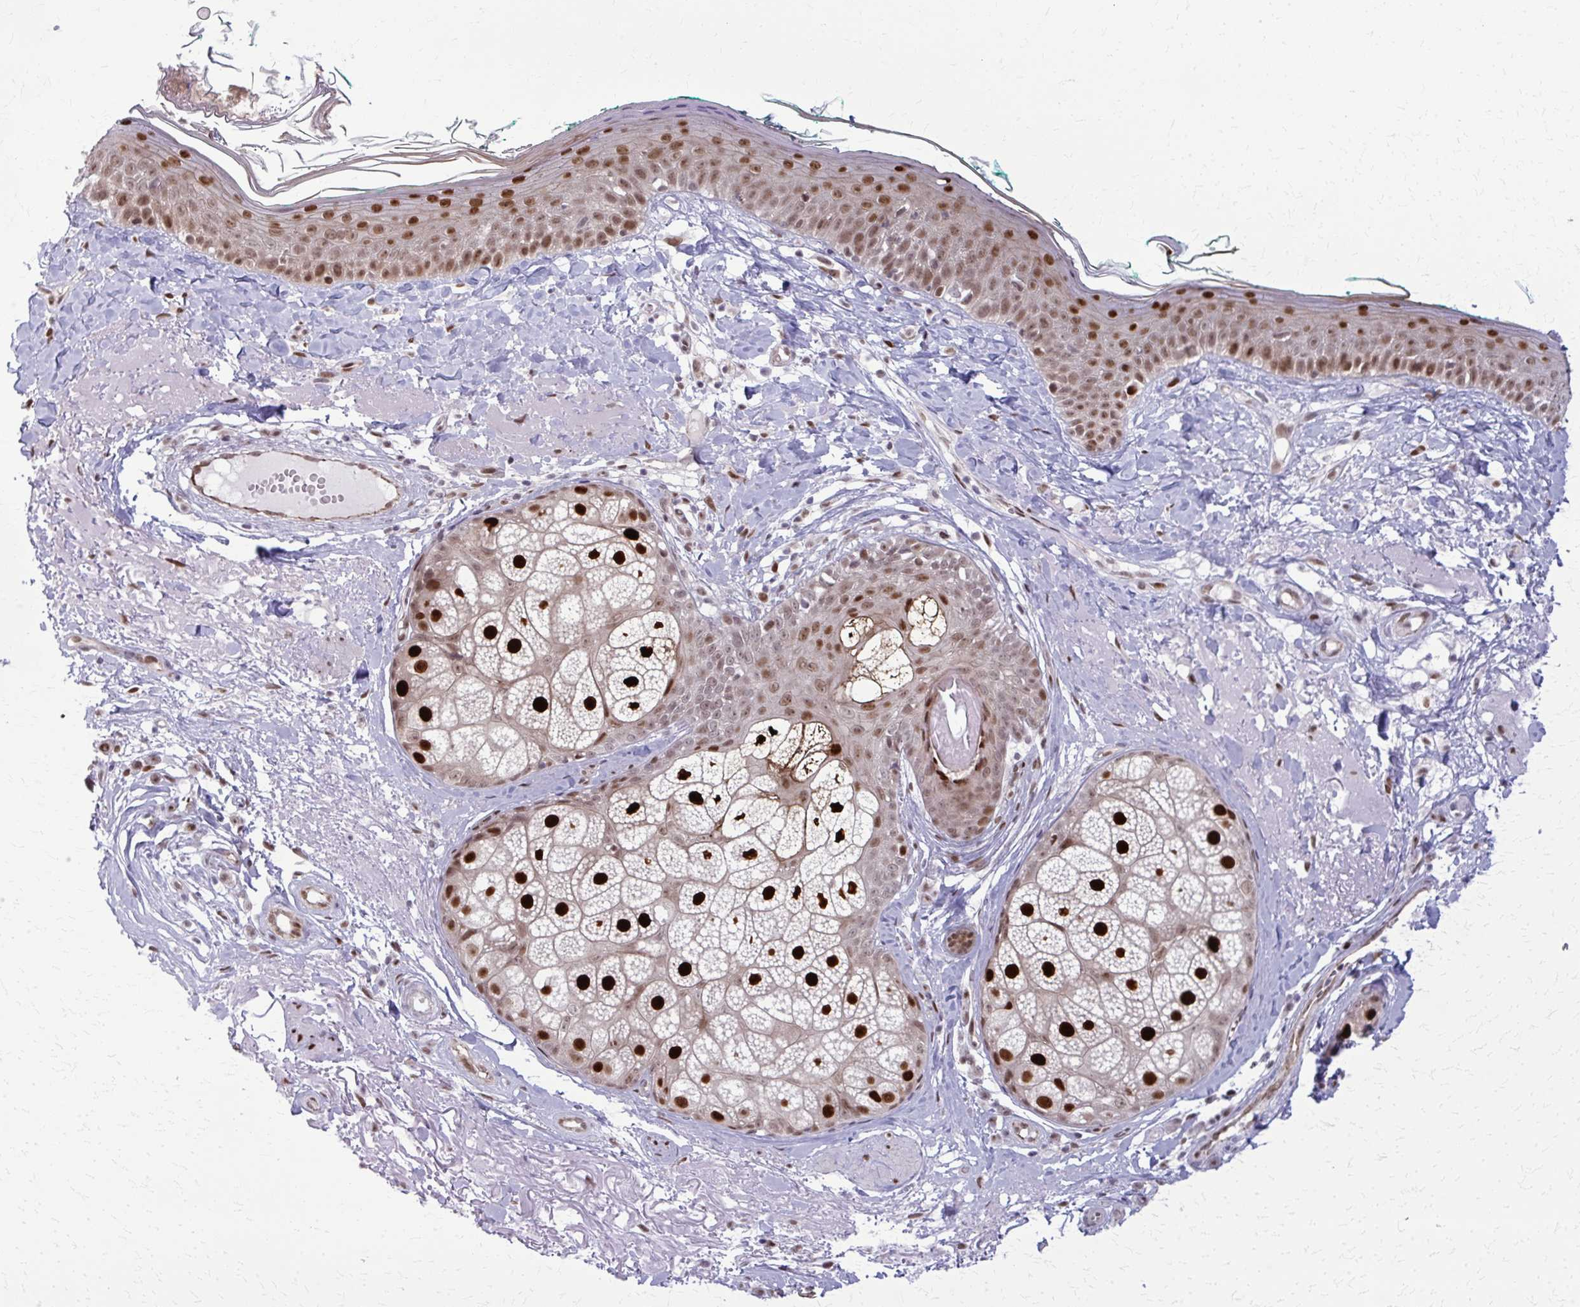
{"staining": {"intensity": "moderate", "quantity": ">75%", "location": "nuclear"}, "tissue": "skin", "cell_type": "Fibroblasts", "image_type": "normal", "snomed": [{"axis": "morphology", "description": "Normal tissue, NOS"}, {"axis": "topography", "description": "Skin"}], "caption": "Skin was stained to show a protein in brown. There is medium levels of moderate nuclear positivity in about >75% of fibroblasts. (DAB IHC, brown staining for protein, blue staining for nuclei).", "gene": "ZNF559", "patient": {"sex": "male", "age": 73}}